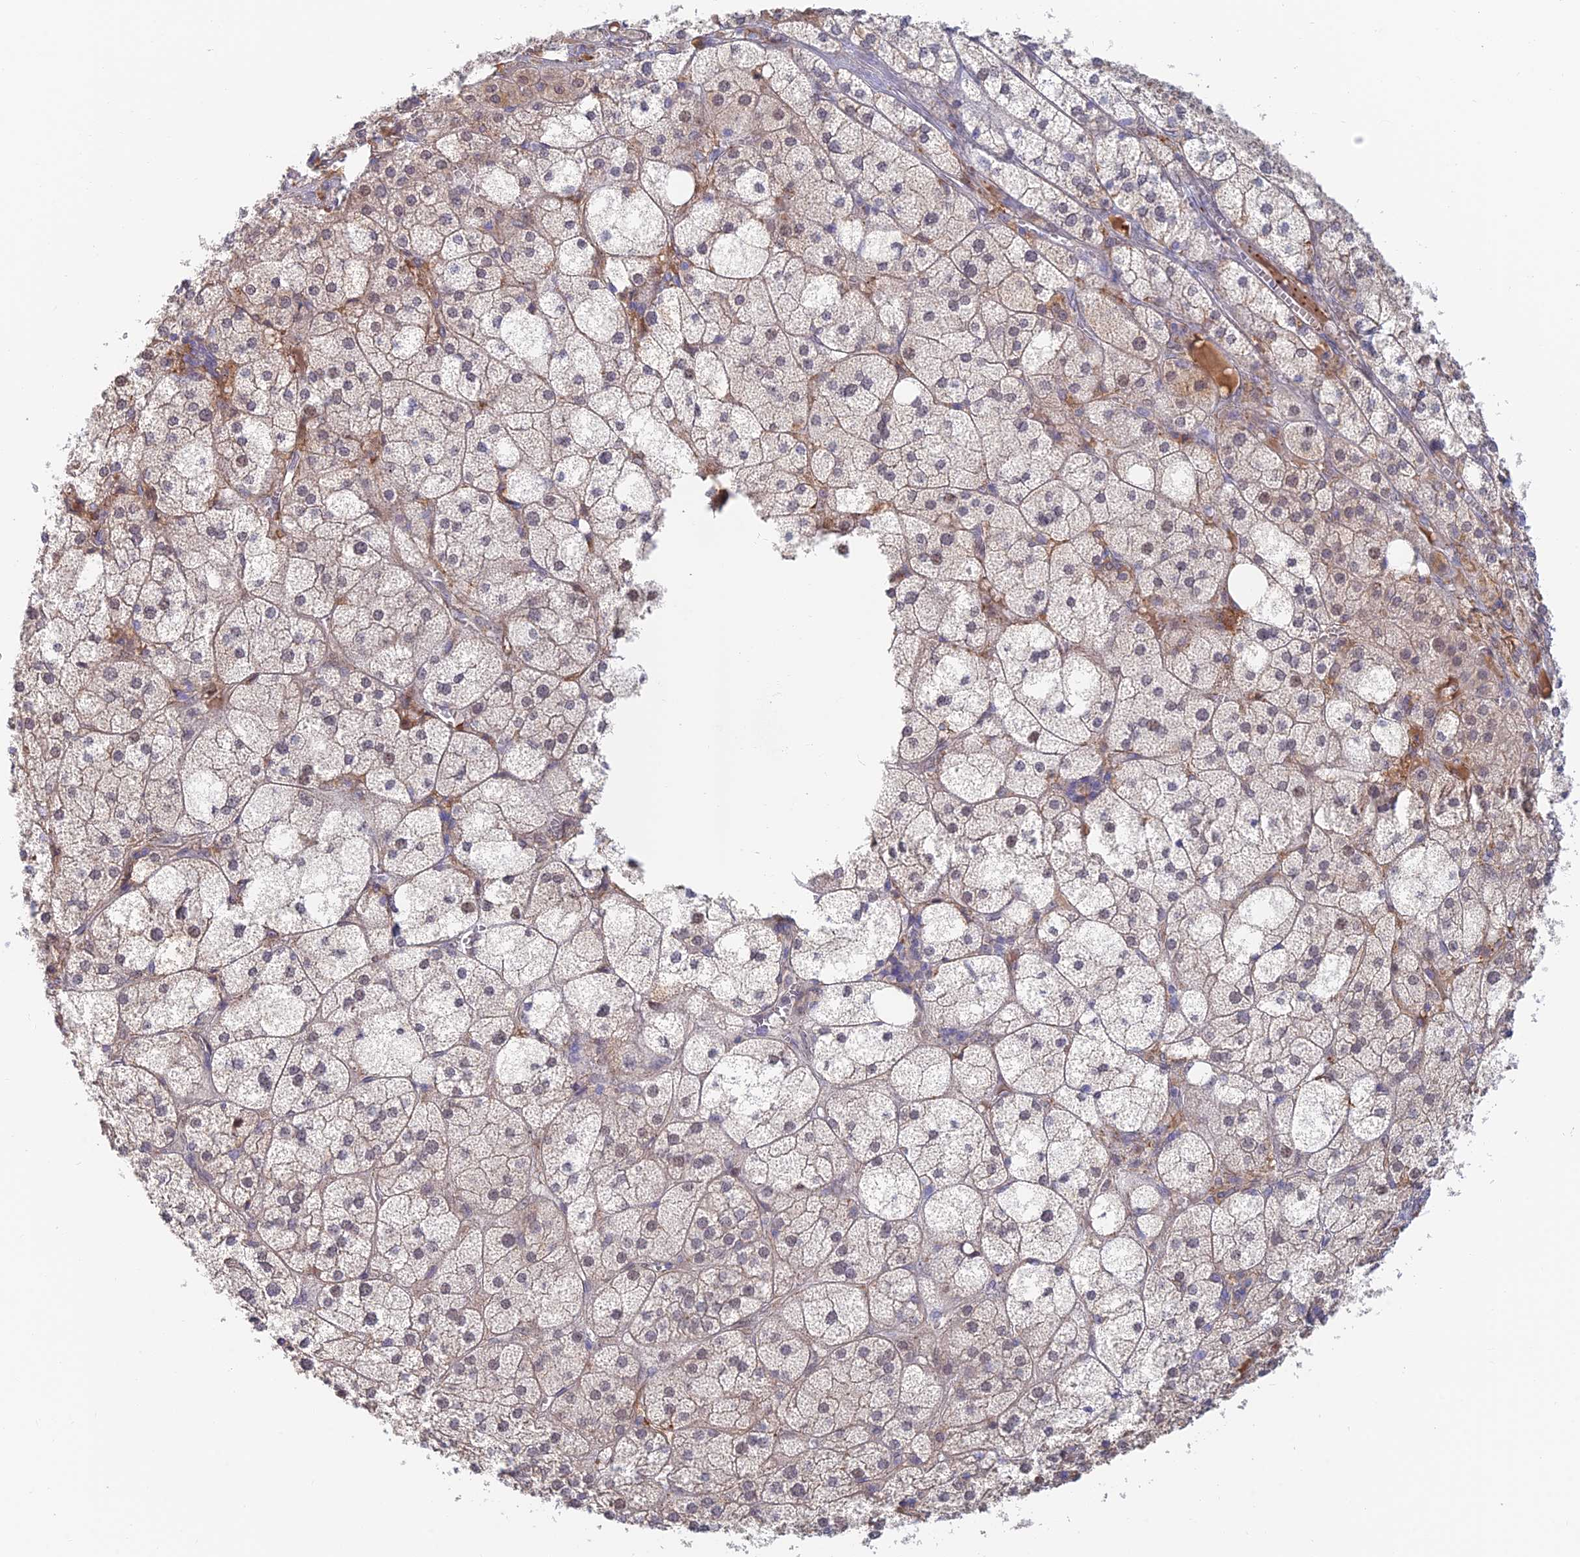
{"staining": {"intensity": "moderate", "quantity": "25%-75%", "location": "nuclear"}, "tissue": "adrenal gland", "cell_type": "Glandular cells", "image_type": "normal", "snomed": [{"axis": "morphology", "description": "Normal tissue, NOS"}, {"axis": "topography", "description": "Adrenal gland"}], "caption": "This micrograph shows immunohistochemistry staining of unremarkable adrenal gland, with medium moderate nuclear staining in about 25%-75% of glandular cells.", "gene": "ZUP1", "patient": {"sex": "female", "age": 61}}